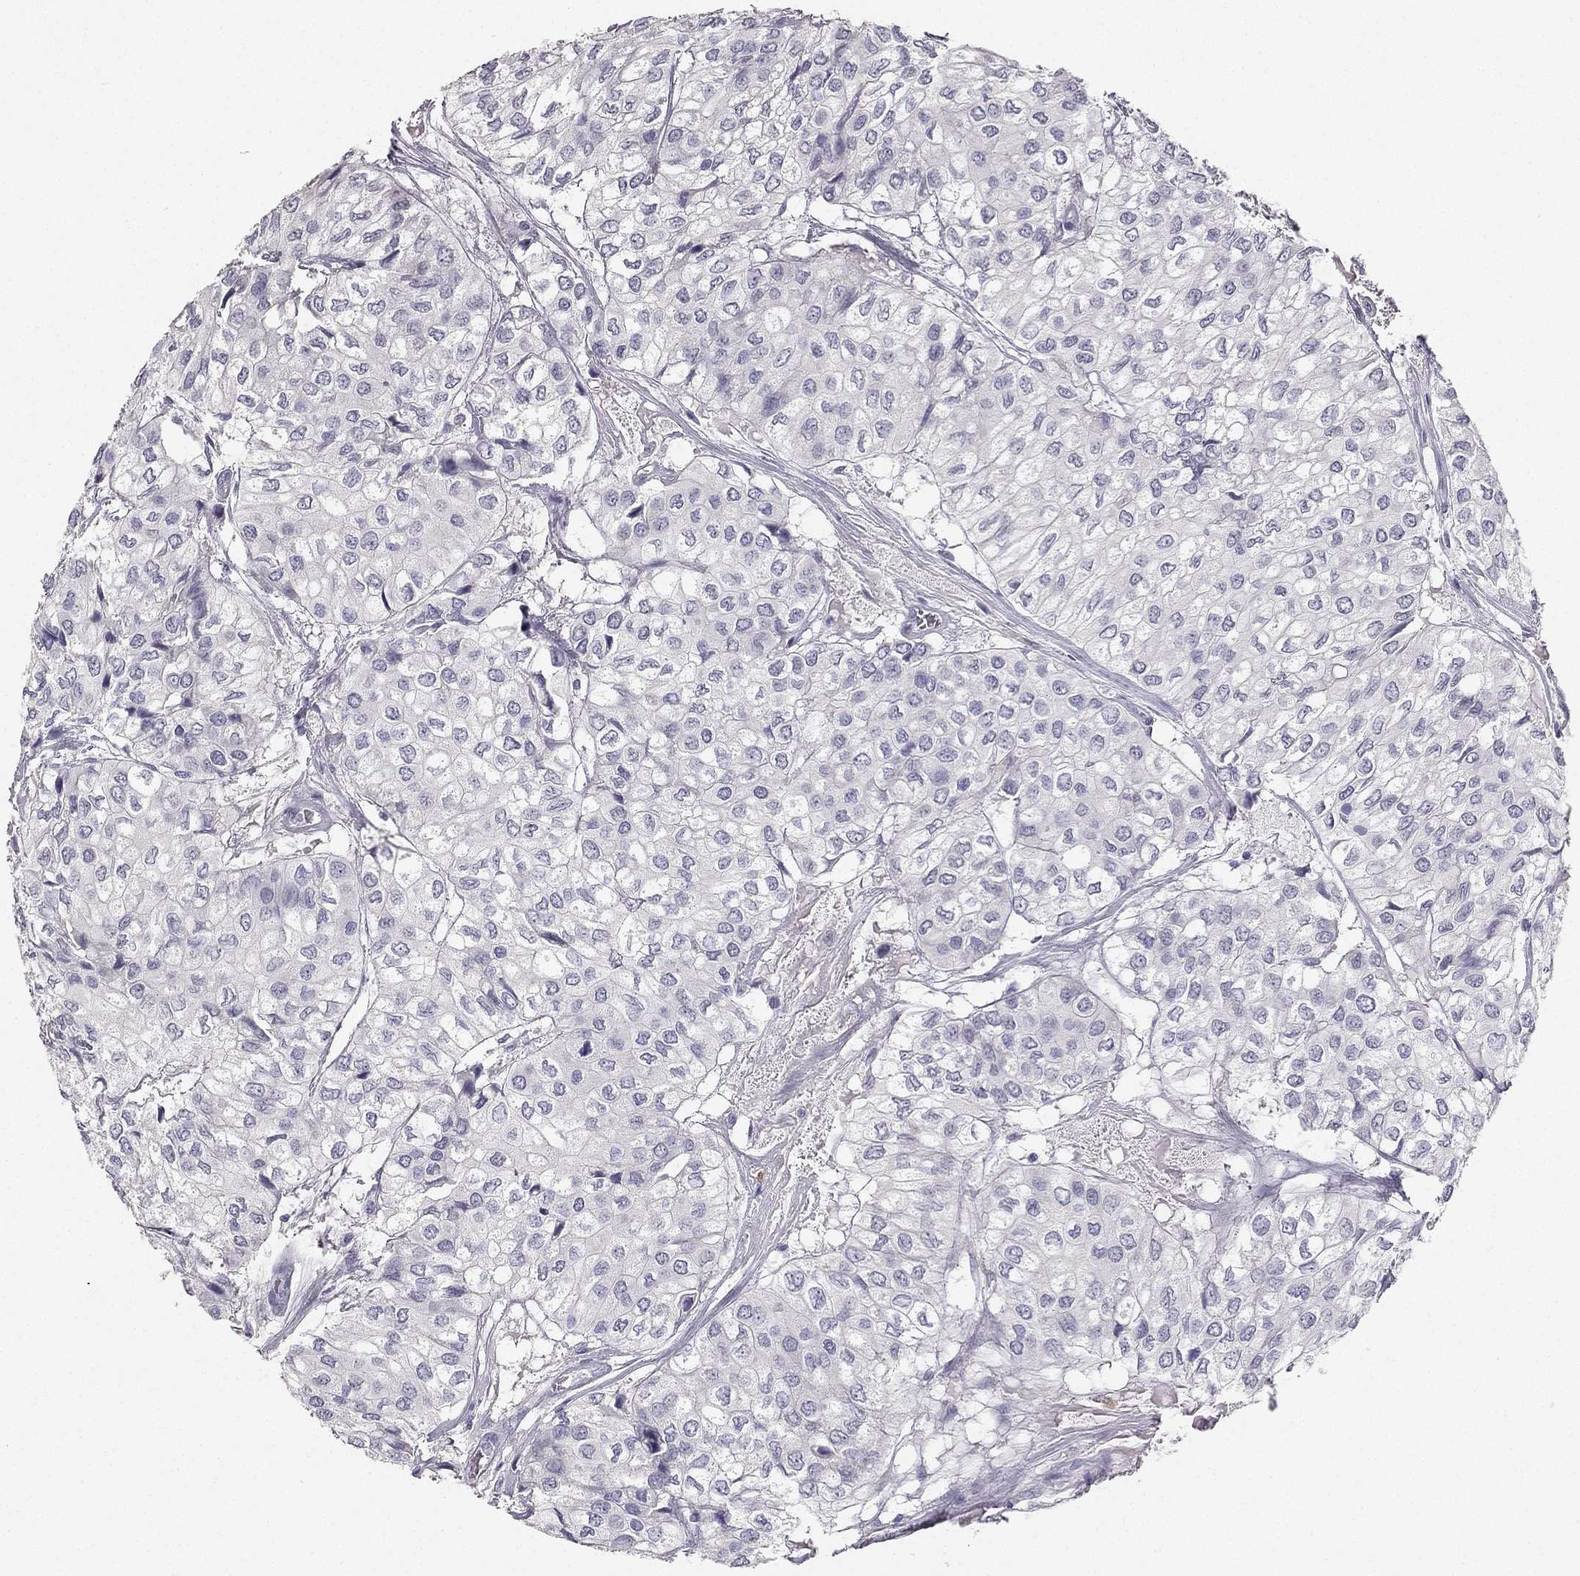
{"staining": {"intensity": "negative", "quantity": "none", "location": "none"}, "tissue": "urothelial cancer", "cell_type": "Tumor cells", "image_type": "cancer", "snomed": [{"axis": "morphology", "description": "Urothelial carcinoma, High grade"}, {"axis": "topography", "description": "Urinary bladder"}], "caption": "A micrograph of human urothelial cancer is negative for staining in tumor cells.", "gene": "CALB2", "patient": {"sex": "male", "age": 73}}